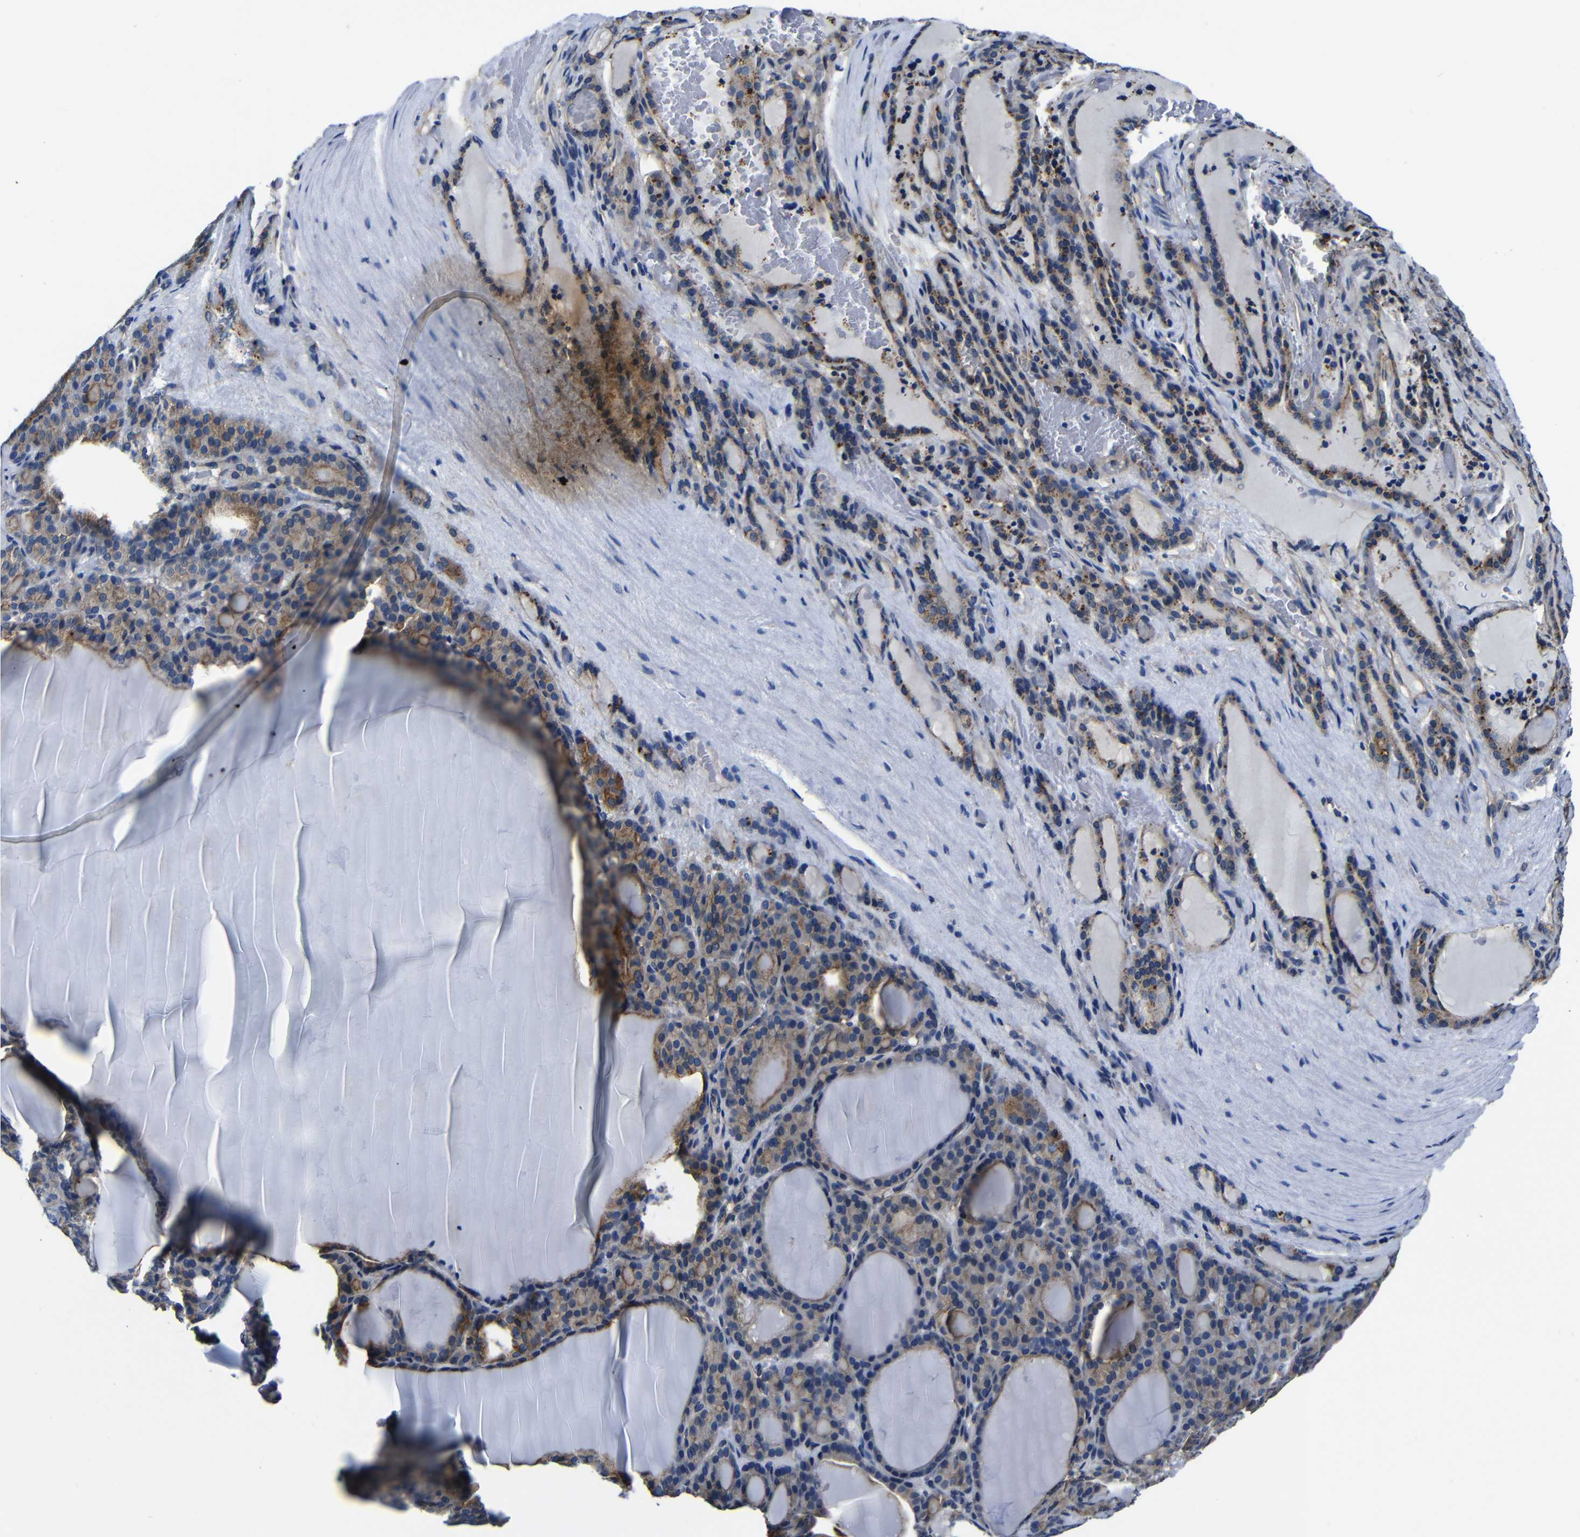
{"staining": {"intensity": "moderate", "quantity": ">75%", "location": "cytoplasmic/membranous"}, "tissue": "thyroid gland", "cell_type": "Glandular cells", "image_type": "normal", "snomed": [{"axis": "morphology", "description": "Normal tissue, NOS"}, {"axis": "topography", "description": "Thyroid gland"}], "caption": "The immunohistochemical stain highlights moderate cytoplasmic/membranous staining in glandular cells of benign thyroid gland. (Brightfield microscopy of DAB IHC at high magnification).", "gene": "GIMAP2", "patient": {"sex": "female", "age": 28}}